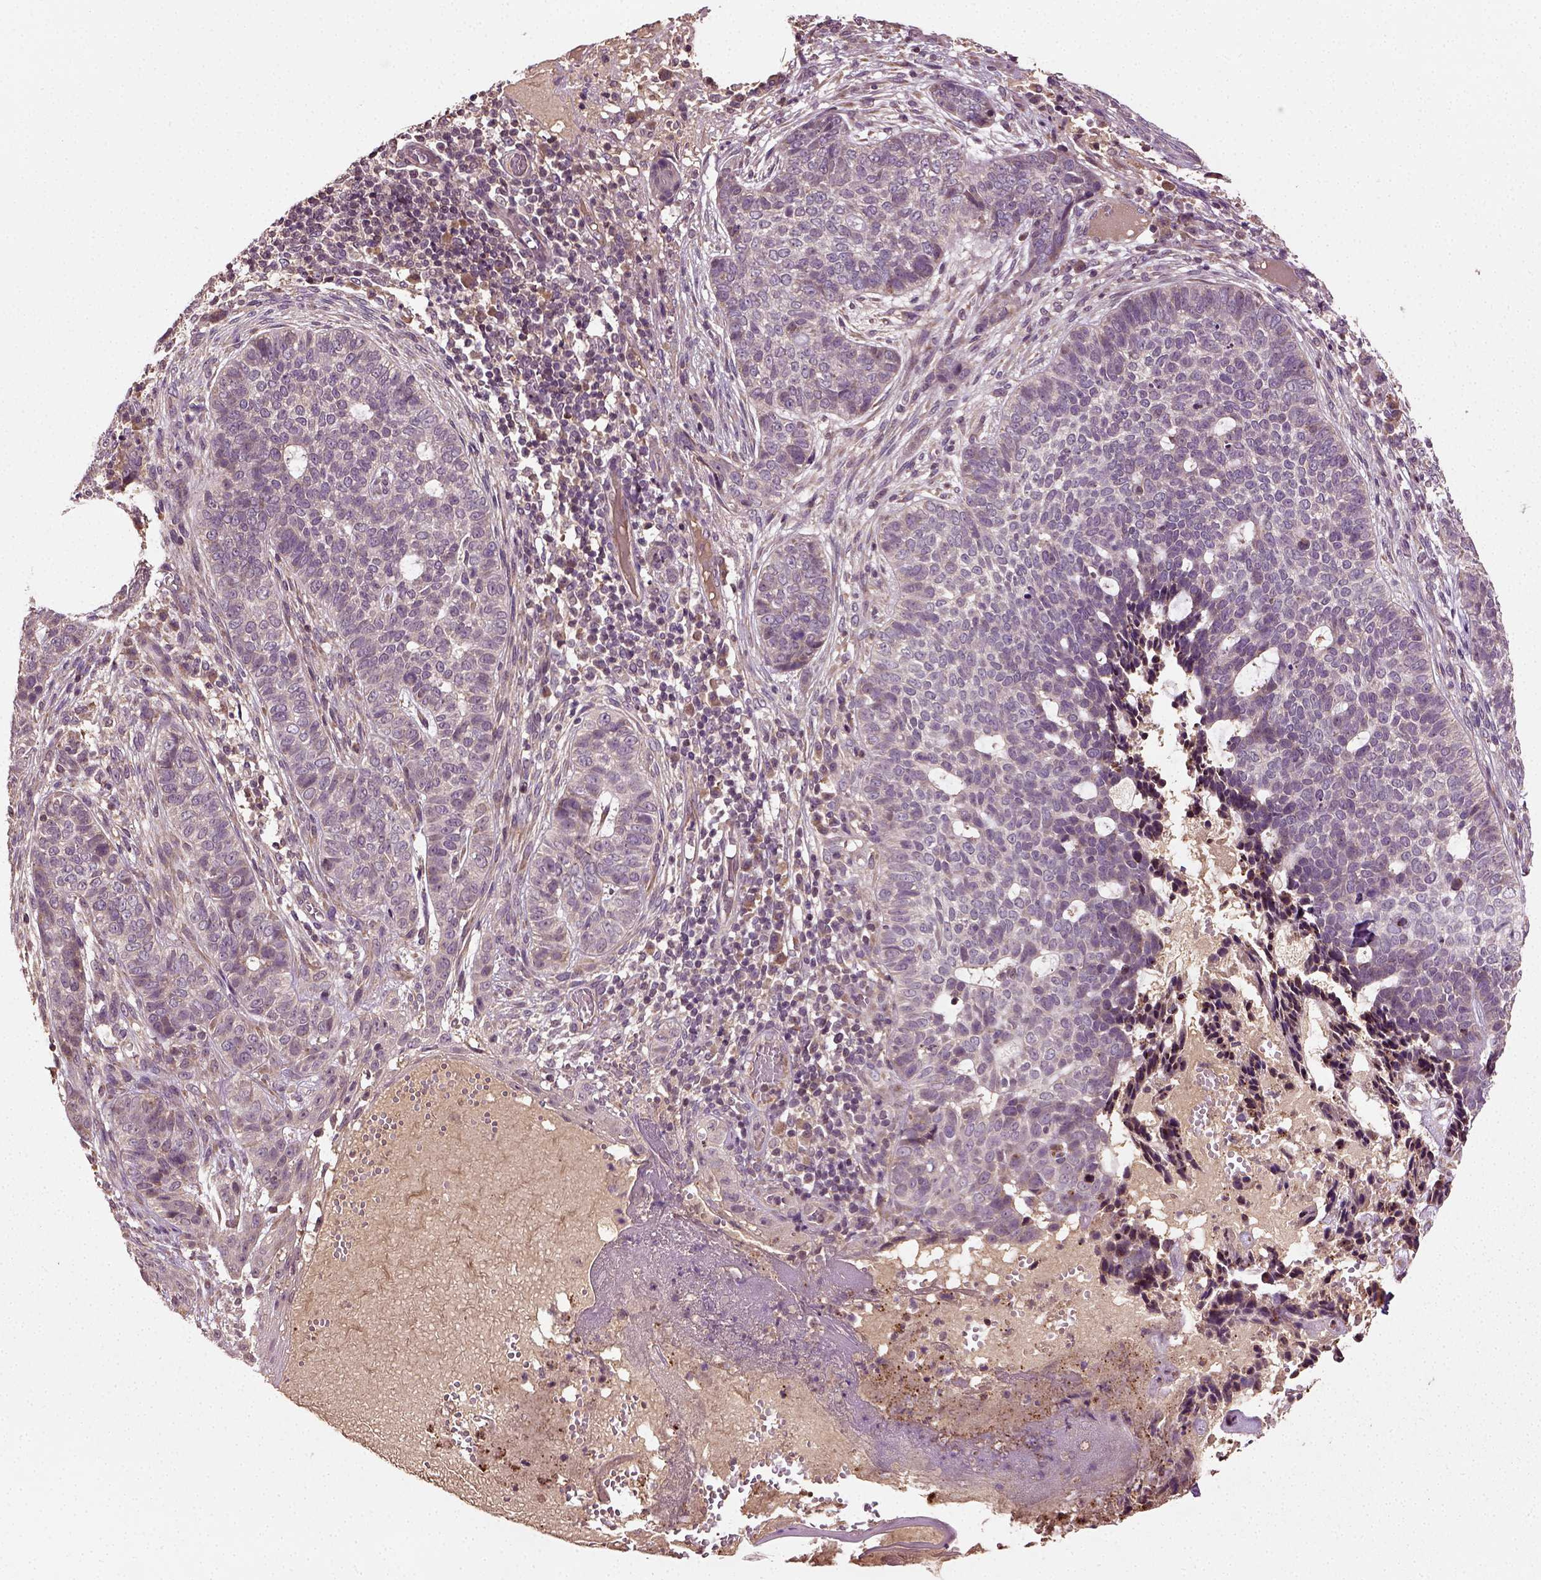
{"staining": {"intensity": "negative", "quantity": "none", "location": "none"}, "tissue": "skin cancer", "cell_type": "Tumor cells", "image_type": "cancer", "snomed": [{"axis": "morphology", "description": "Basal cell carcinoma"}, {"axis": "topography", "description": "Skin"}], "caption": "The micrograph demonstrates no staining of tumor cells in skin basal cell carcinoma.", "gene": "ERV3-1", "patient": {"sex": "female", "age": 69}}